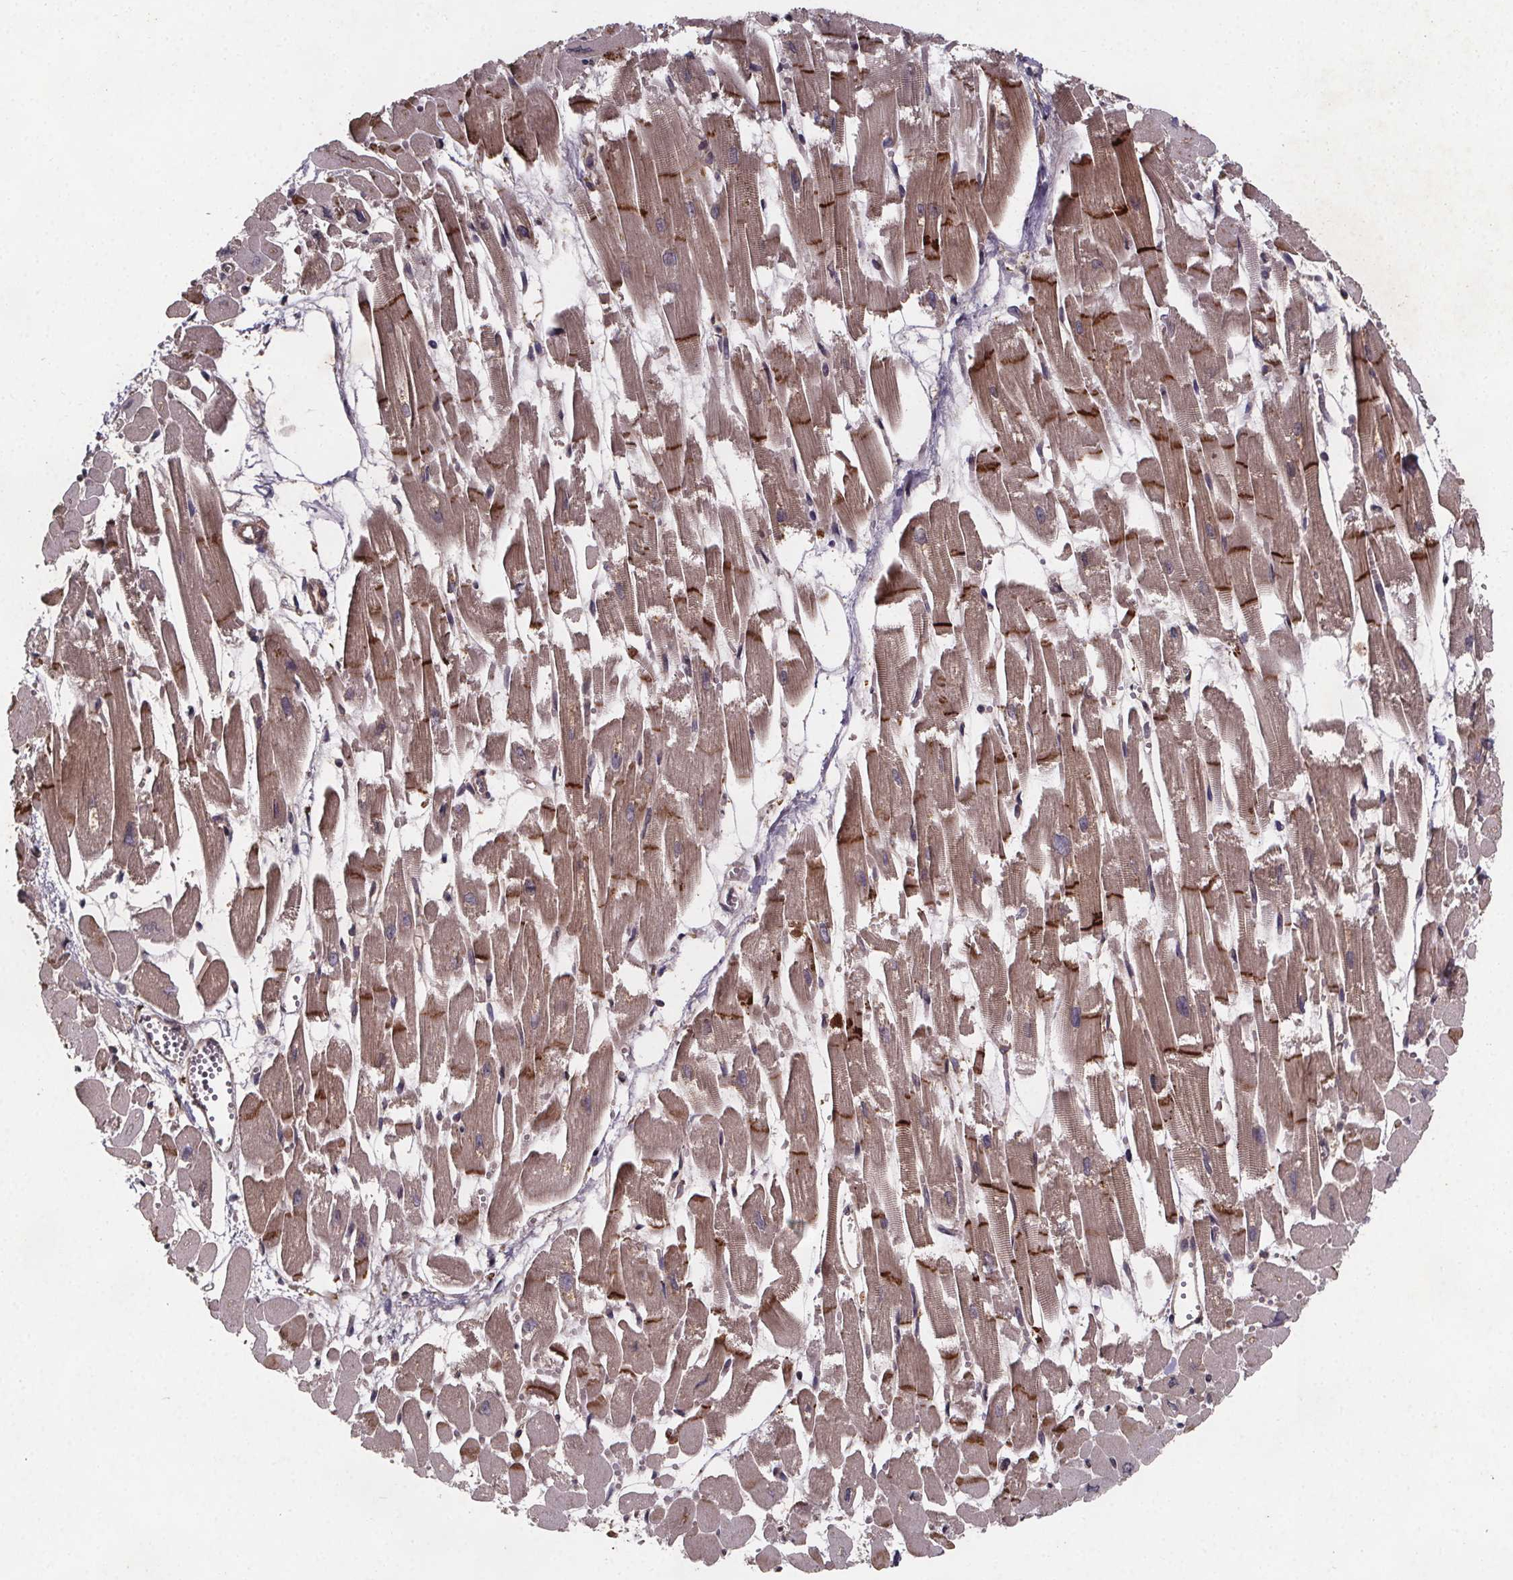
{"staining": {"intensity": "moderate", "quantity": "25%-75%", "location": "cytoplasmic/membranous"}, "tissue": "heart muscle", "cell_type": "Cardiomyocytes", "image_type": "normal", "snomed": [{"axis": "morphology", "description": "Normal tissue, NOS"}, {"axis": "topography", "description": "Heart"}], "caption": "Protein staining shows moderate cytoplasmic/membranous staining in approximately 25%-75% of cardiomyocytes in unremarkable heart muscle. (DAB (3,3'-diaminobenzidine) IHC, brown staining for protein, blue staining for nuclei).", "gene": "PIERCE2", "patient": {"sex": "female", "age": 52}}